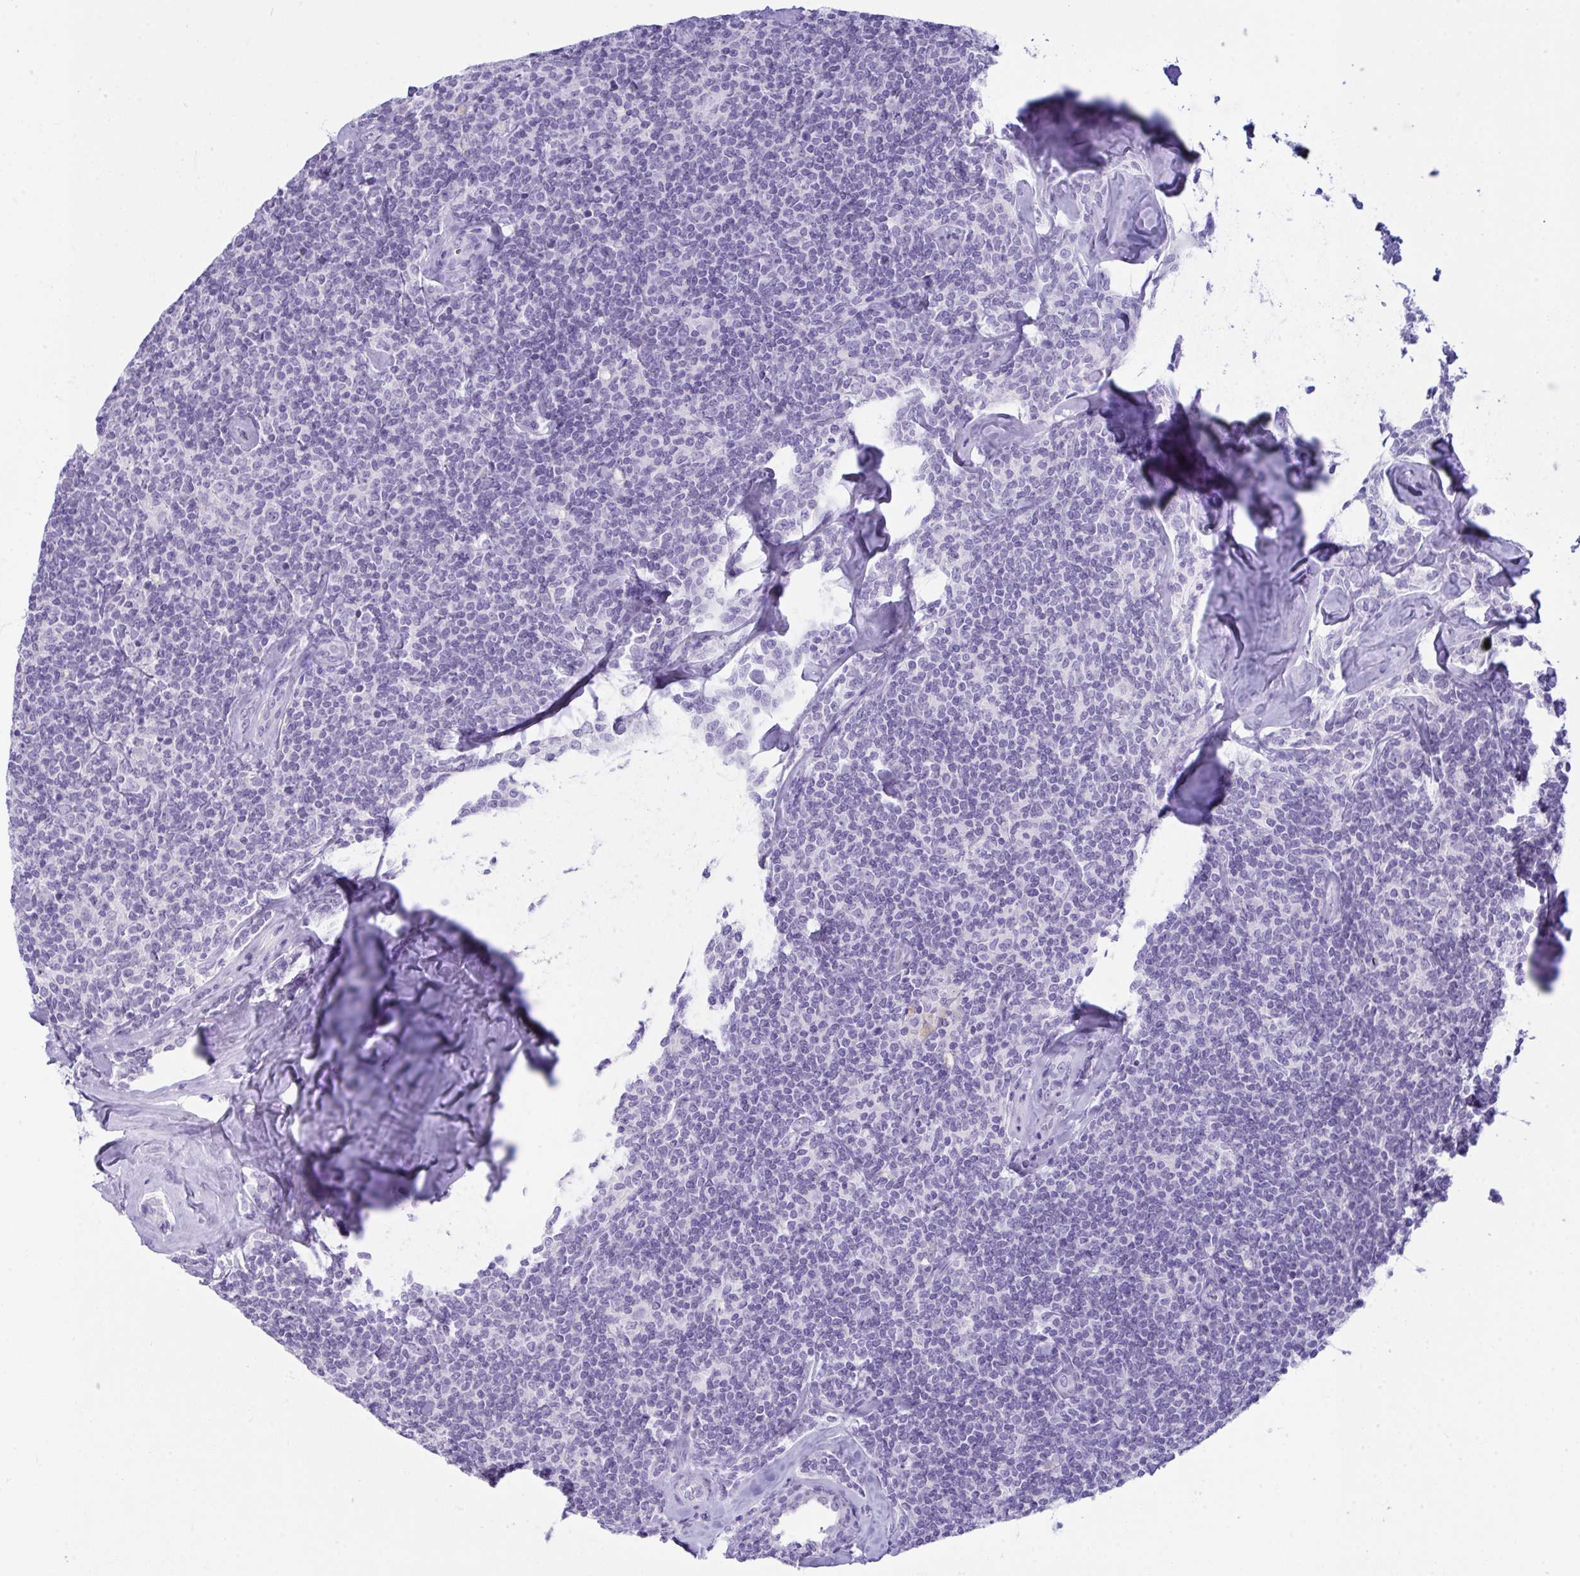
{"staining": {"intensity": "negative", "quantity": "none", "location": "none"}, "tissue": "lymphoma", "cell_type": "Tumor cells", "image_type": "cancer", "snomed": [{"axis": "morphology", "description": "Malignant lymphoma, non-Hodgkin's type, Low grade"}, {"axis": "topography", "description": "Lymph node"}], "caption": "This is an IHC image of lymphoma. There is no positivity in tumor cells.", "gene": "GLB1L2", "patient": {"sex": "female", "age": 56}}